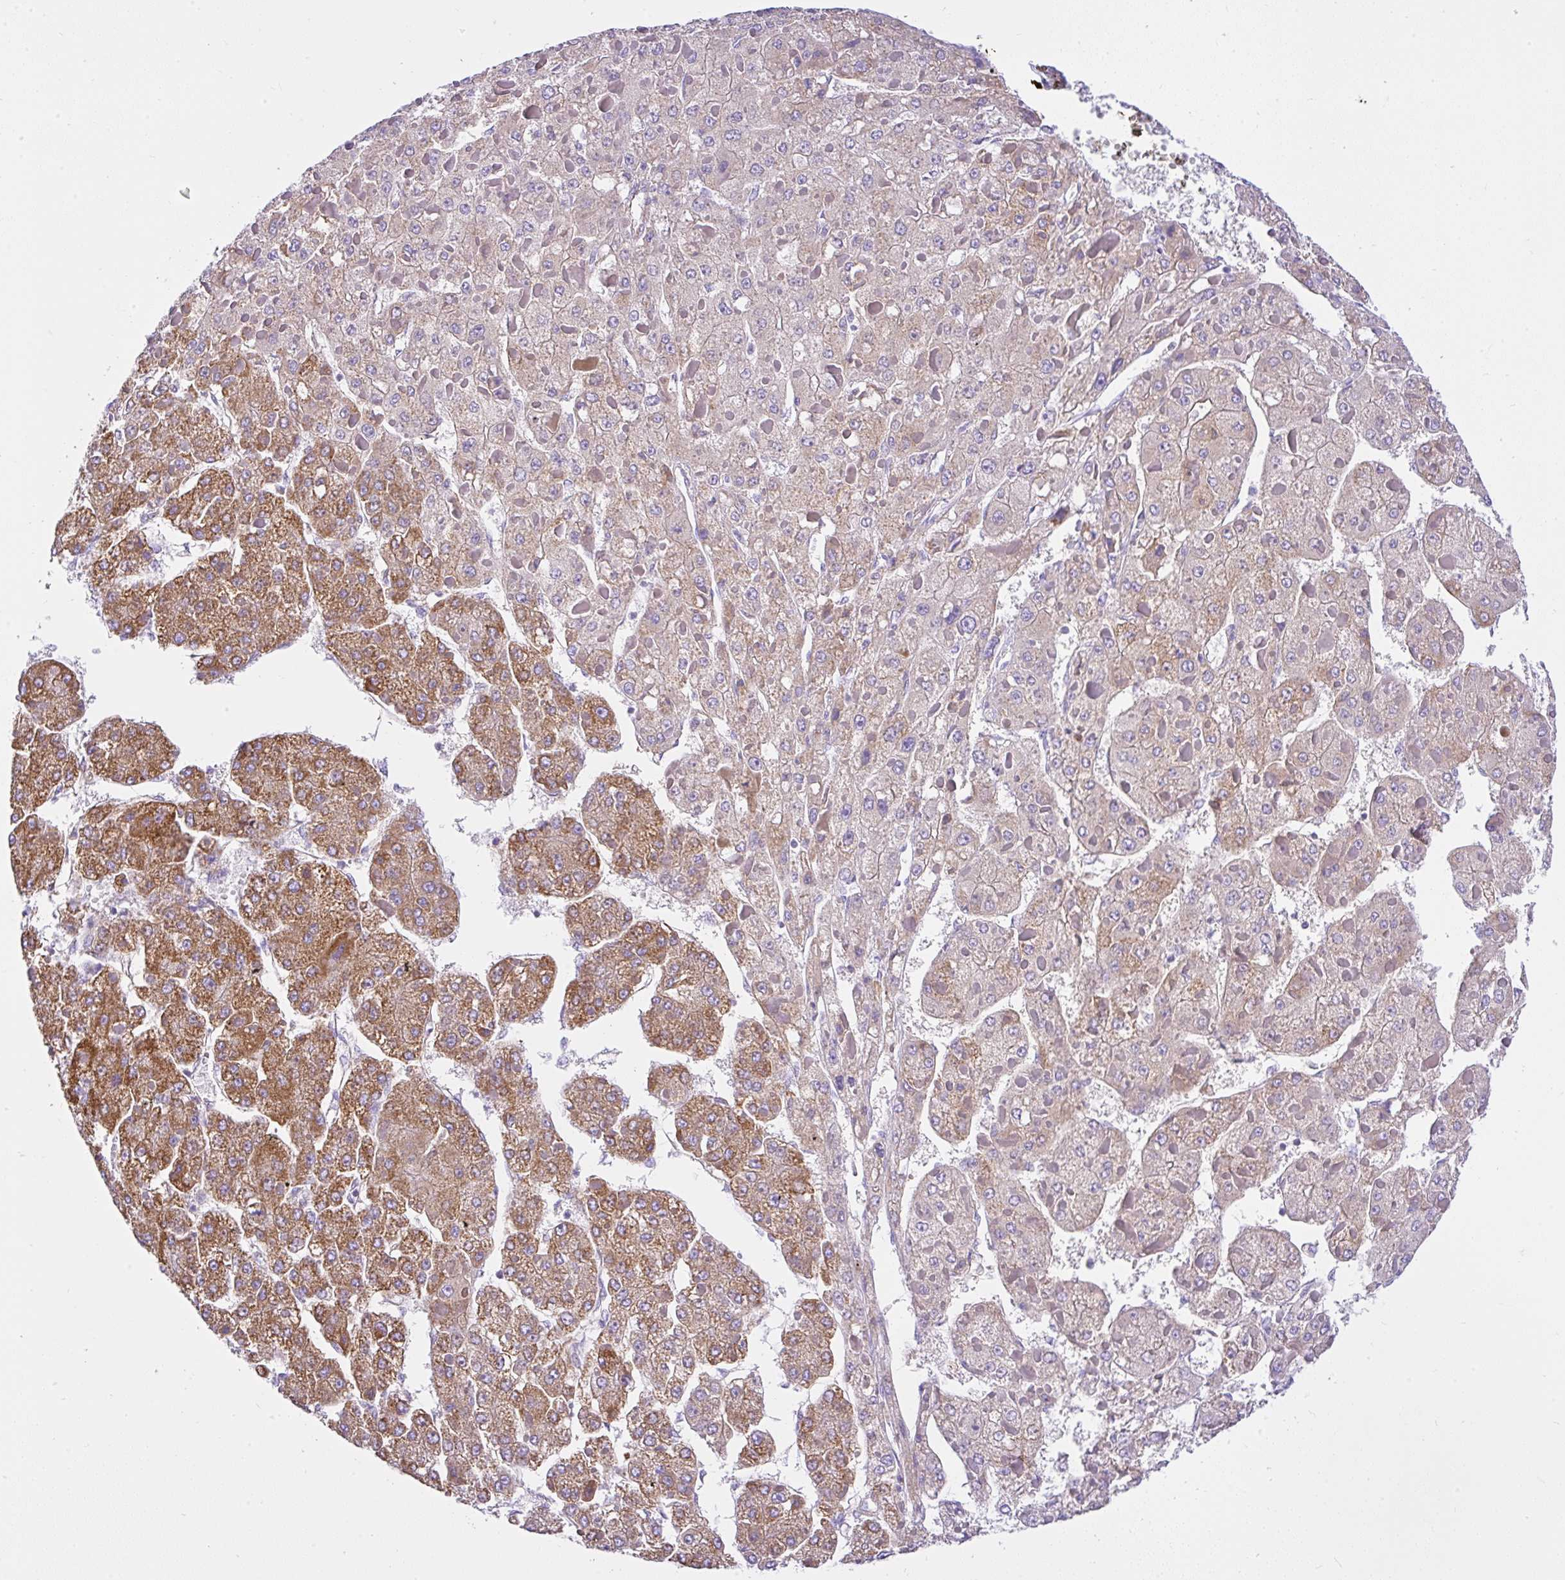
{"staining": {"intensity": "moderate", "quantity": "25%-75%", "location": "cytoplasmic/membranous"}, "tissue": "liver cancer", "cell_type": "Tumor cells", "image_type": "cancer", "snomed": [{"axis": "morphology", "description": "Carcinoma, Hepatocellular, NOS"}, {"axis": "topography", "description": "Liver"}], "caption": "Liver cancer stained with IHC demonstrates moderate cytoplasmic/membranous expression in approximately 25%-75% of tumor cells.", "gene": "SLC13A1", "patient": {"sex": "female", "age": 73}}